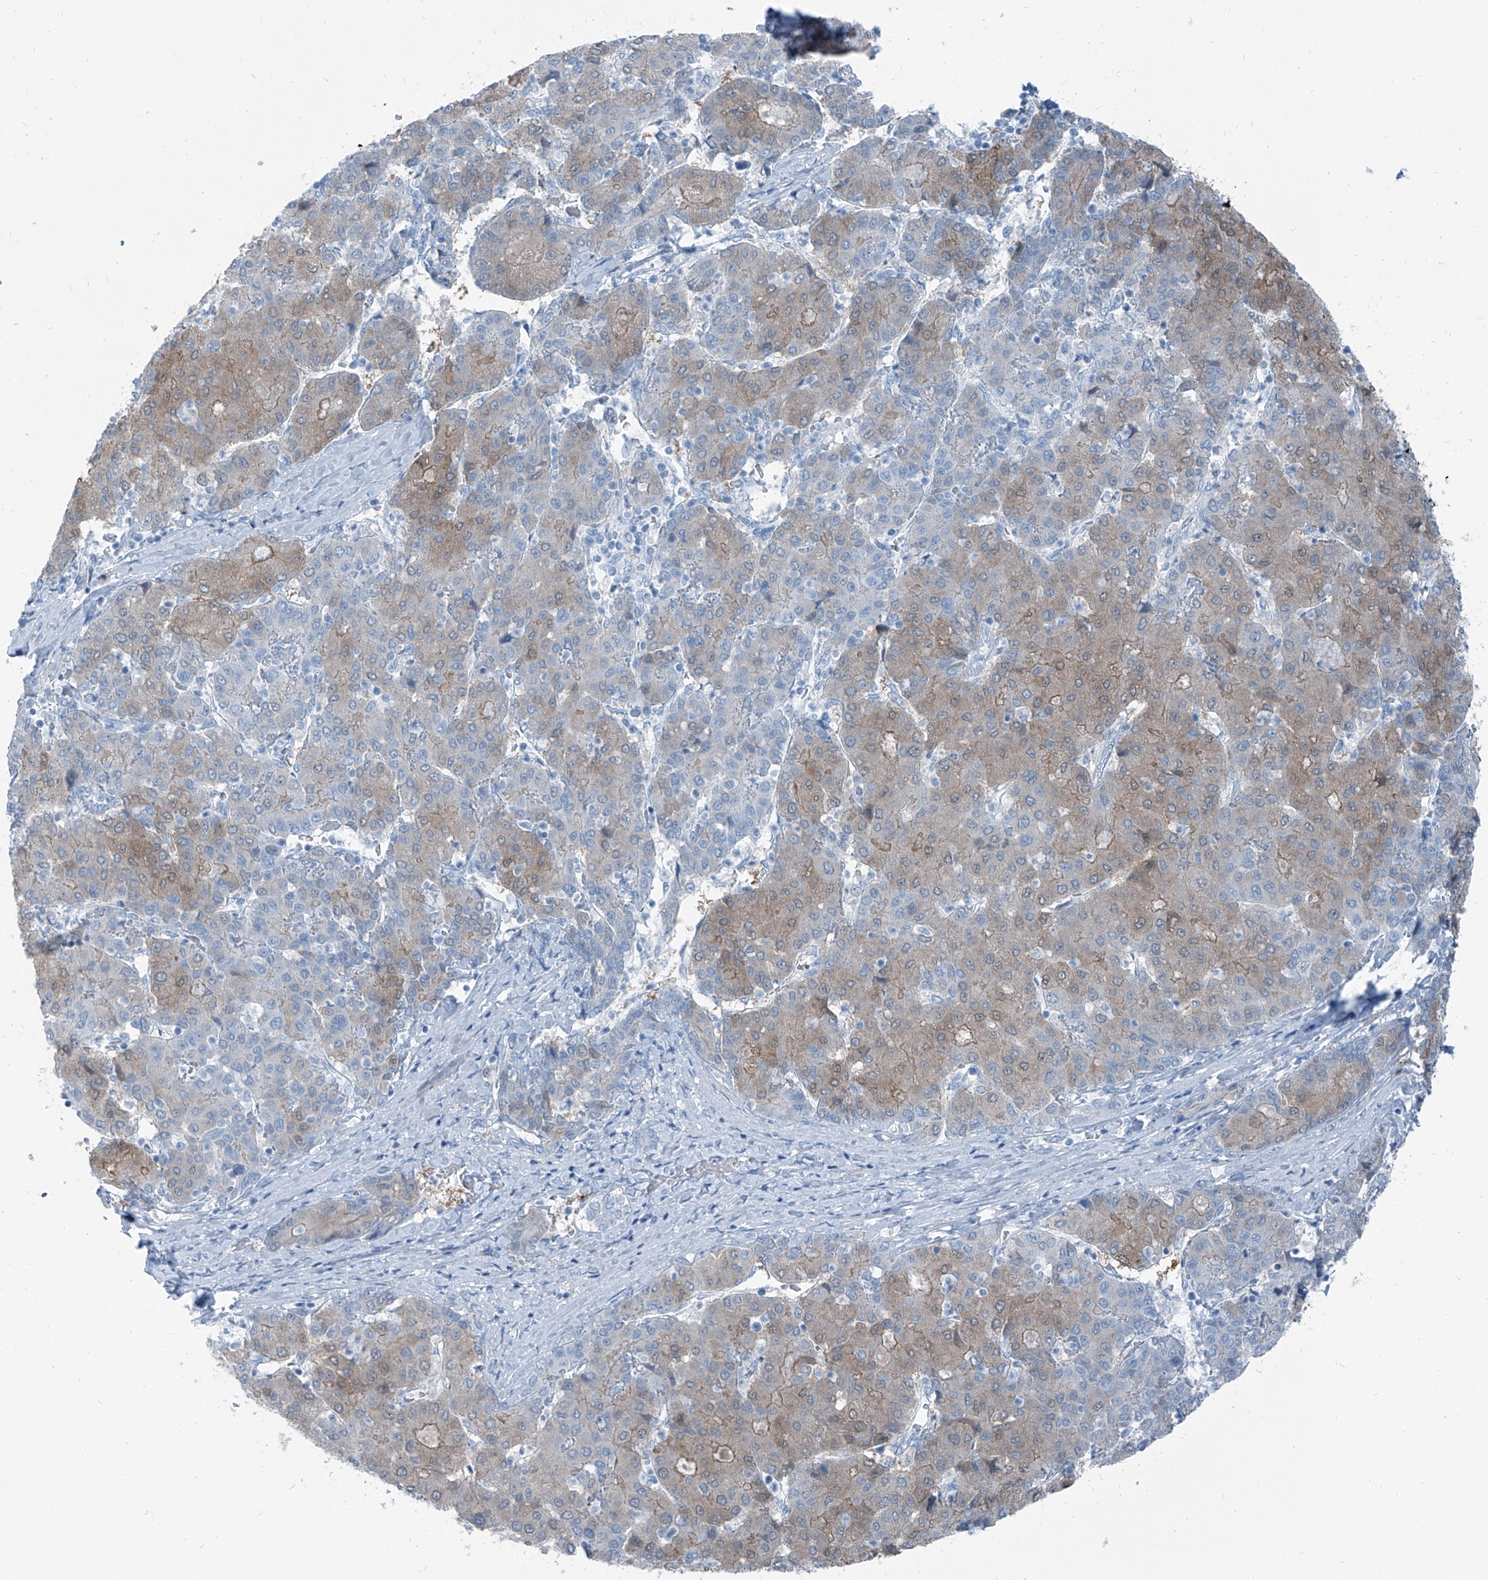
{"staining": {"intensity": "weak", "quantity": "25%-75%", "location": "cytoplasmic/membranous"}, "tissue": "liver cancer", "cell_type": "Tumor cells", "image_type": "cancer", "snomed": [{"axis": "morphology", "description": "Carcinoma, Hepatocellular, NOS"}, {"axis": "topography", "description": "Liver"}], "caption": "About 25%-75% of tumor cells in human liver cancer reveal weak cytoplasmic/membranous protein positivity as visualized by brown immunohistochemical staining.", "gene": "RGN", "patient": {"sex": "male", "age": 65}}